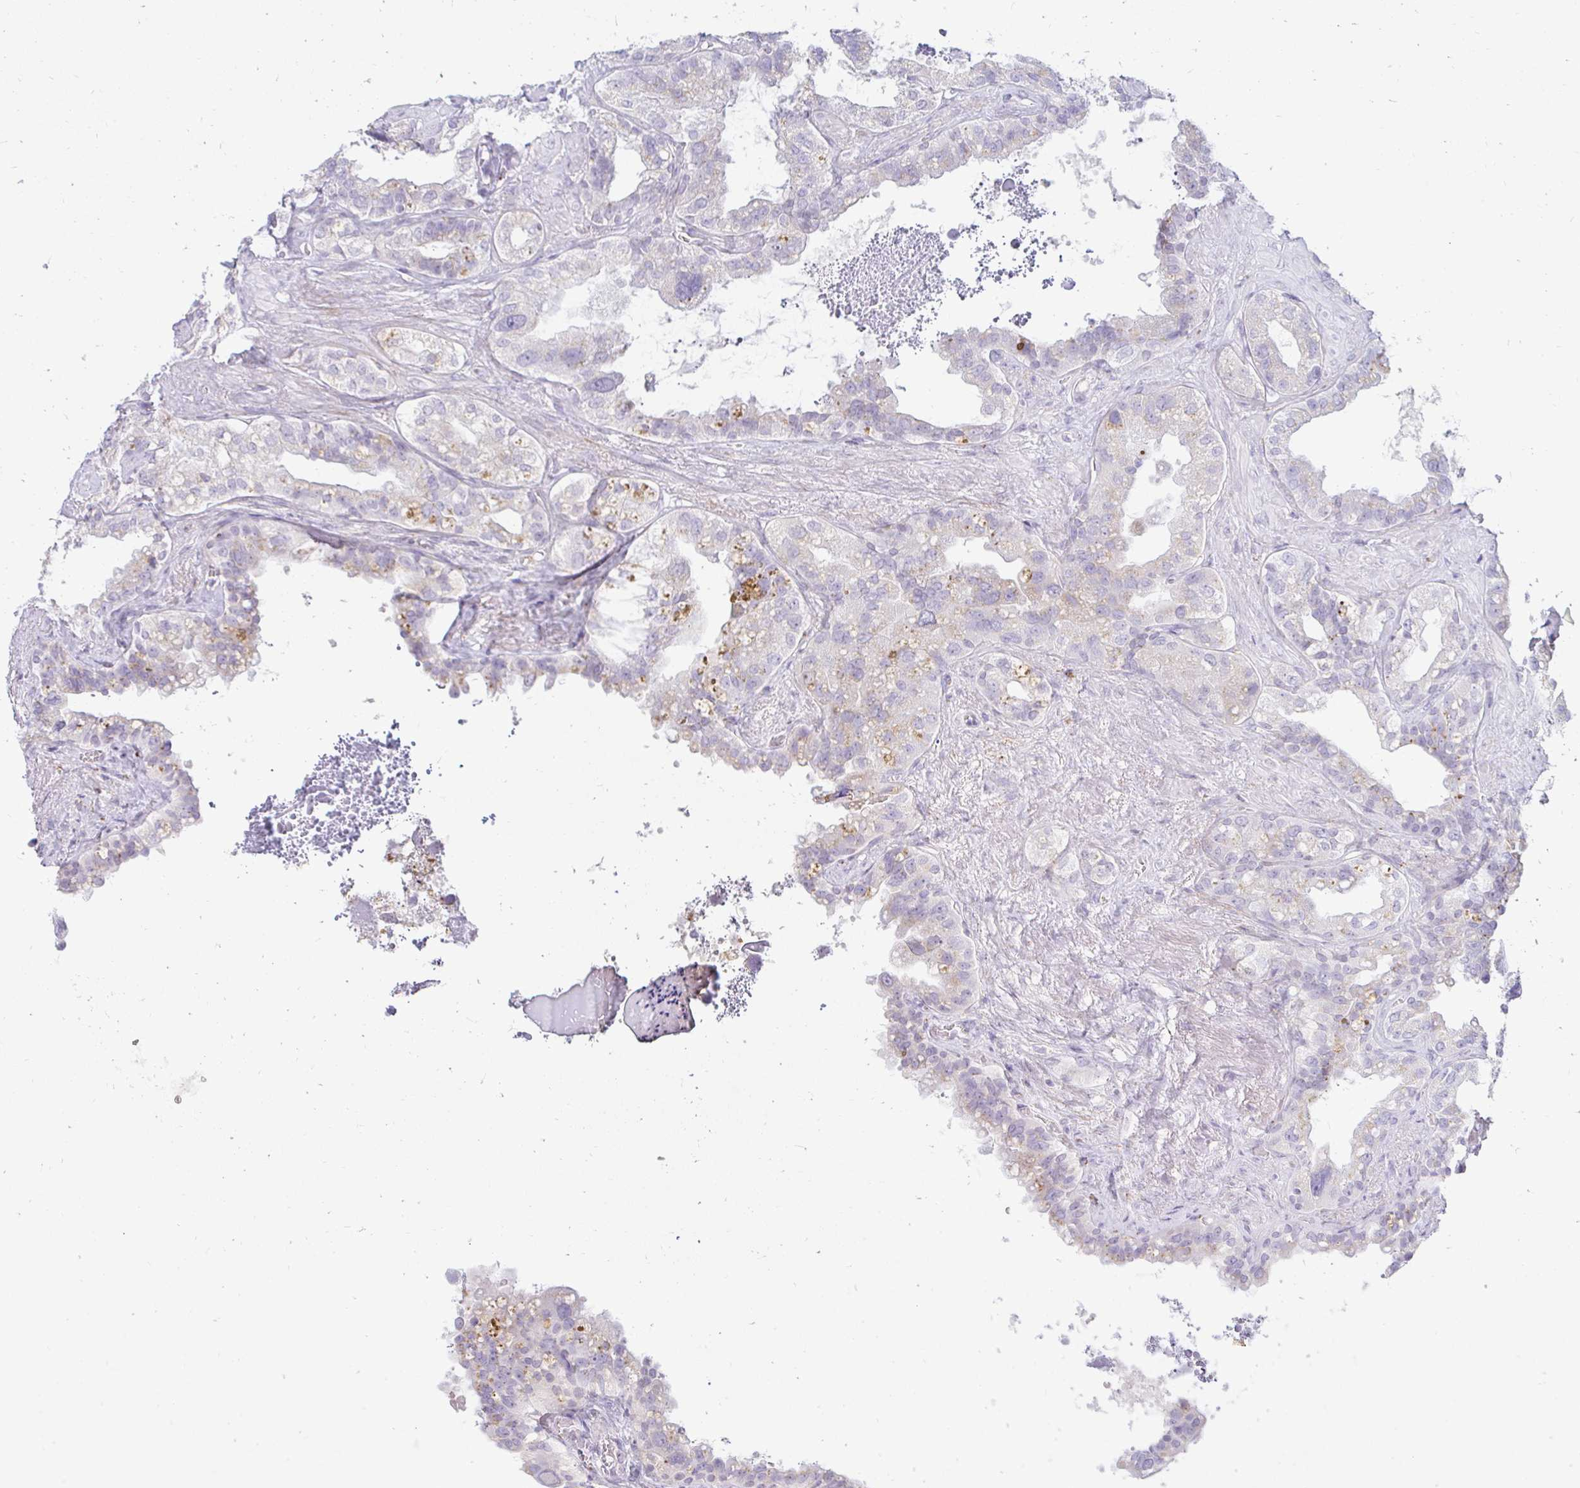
{"staining": {"intensity": "negative", "quantity": "none", "location": "none"}, "tissue": "seminal vesicle", "cell_type": "Glandular cells", "image_type": "normal", "snomed": [{"axis": "morphology", "description": "Normal tissue, NOS"}, {"axis": "topography", "description": "Seminal veicle"}, {"axis": "topography", "description": "Peripheral nerve tissue"}], "caption": "Unremarkable seminal vesicle was stained to show a protein in brown. There is no significant expression in glandular cells.", "gene": "OR51D1", "patient": {"sex": "male", "age": 76}}